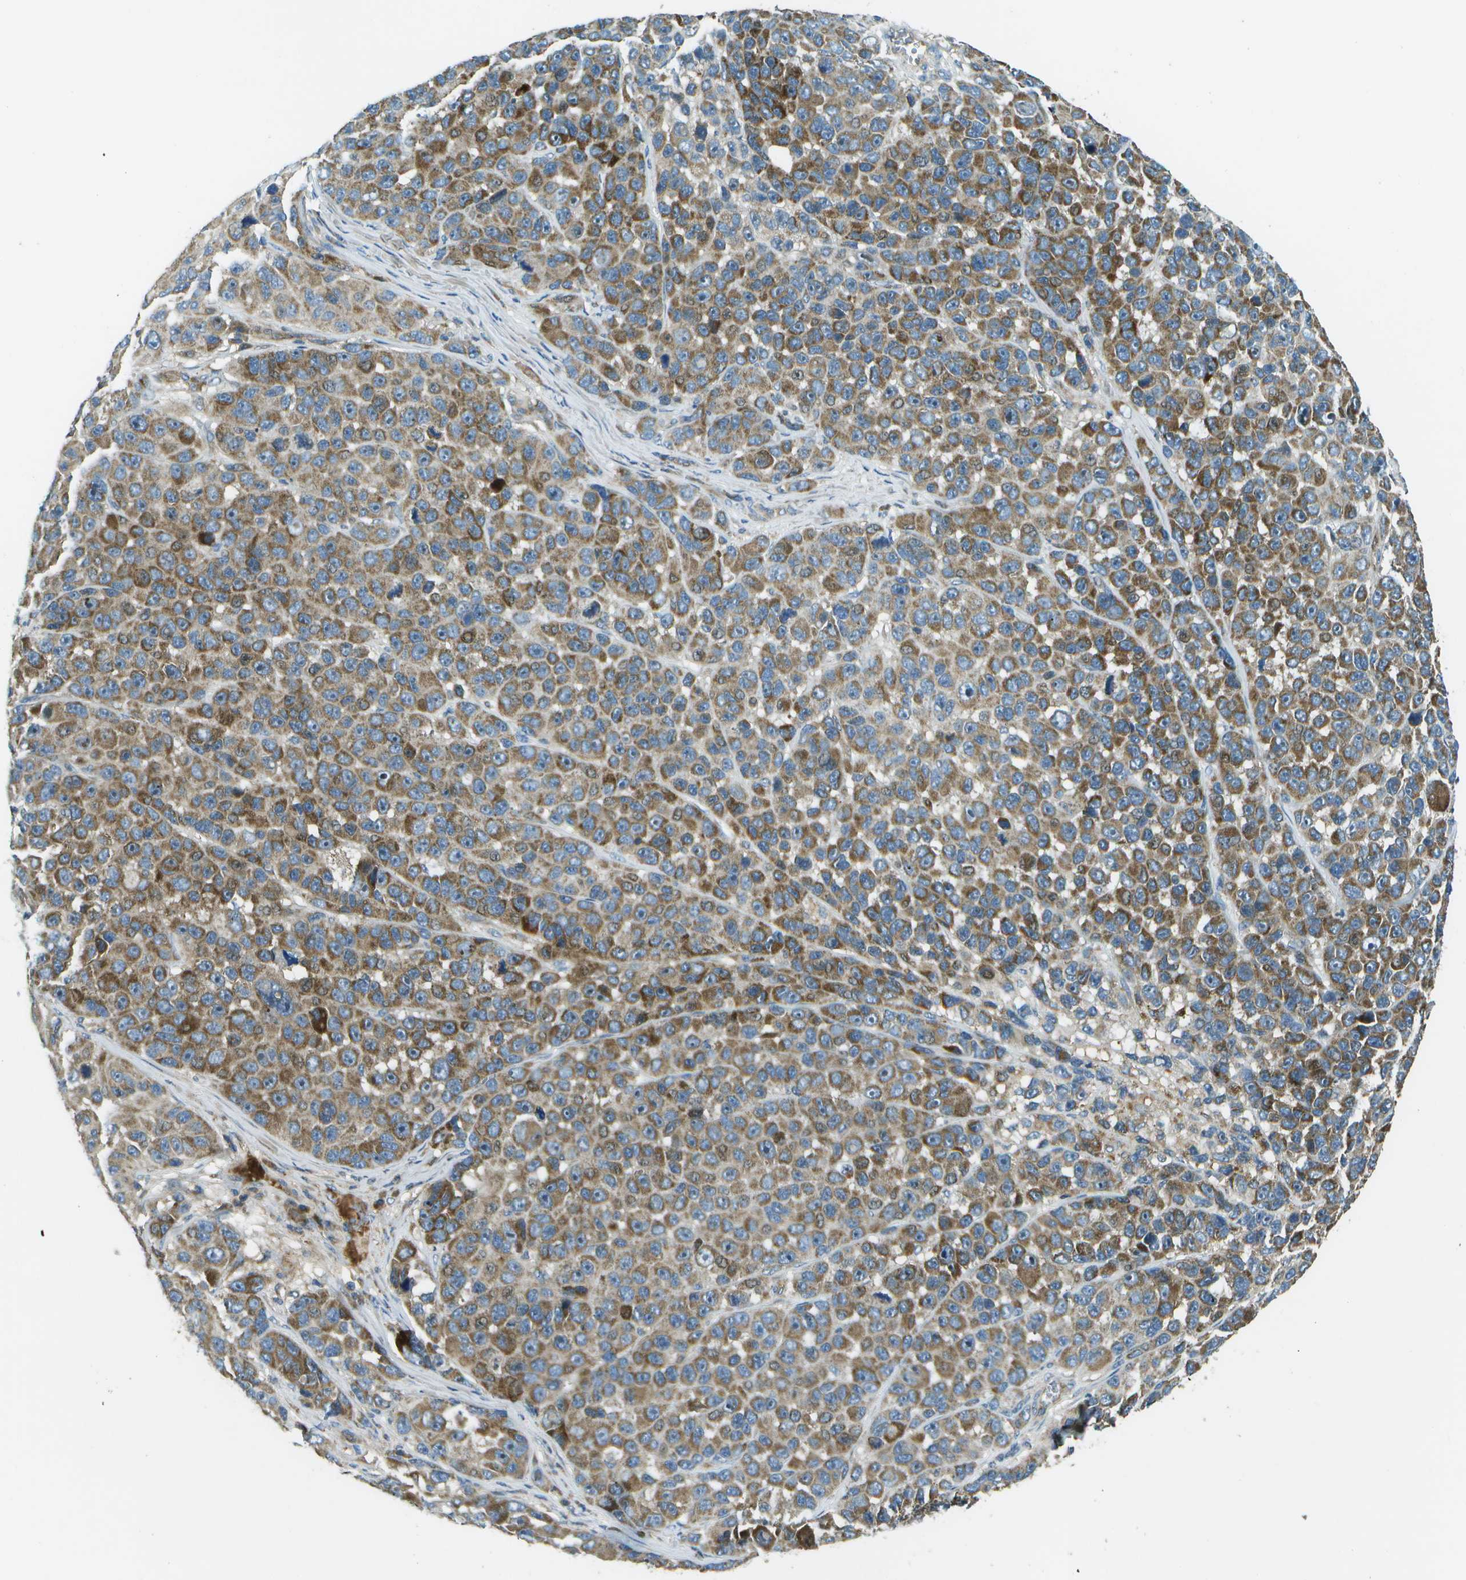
{"staining": {"intensity": "moderate", "quantity": ">75%", "location": "cytoplasmic/membranous"}, "tissue": "melanoma", "cell_type": "Tumor cells", "image_type": "cancer", "snomed": [{"axis": "morphology", "description": "Malignant melanoma, NOS"}, {"axis": "topography", "description": "Skin"}], "caption": "There is medium levels of moderate cytoplasmic/membranous staining in tumor cells of malignant melanoma, as demonstrated by immunohistochemical staining (brown color).", "gene": "PXYLP1", "patient": {"sex": "male", "age": 53}}